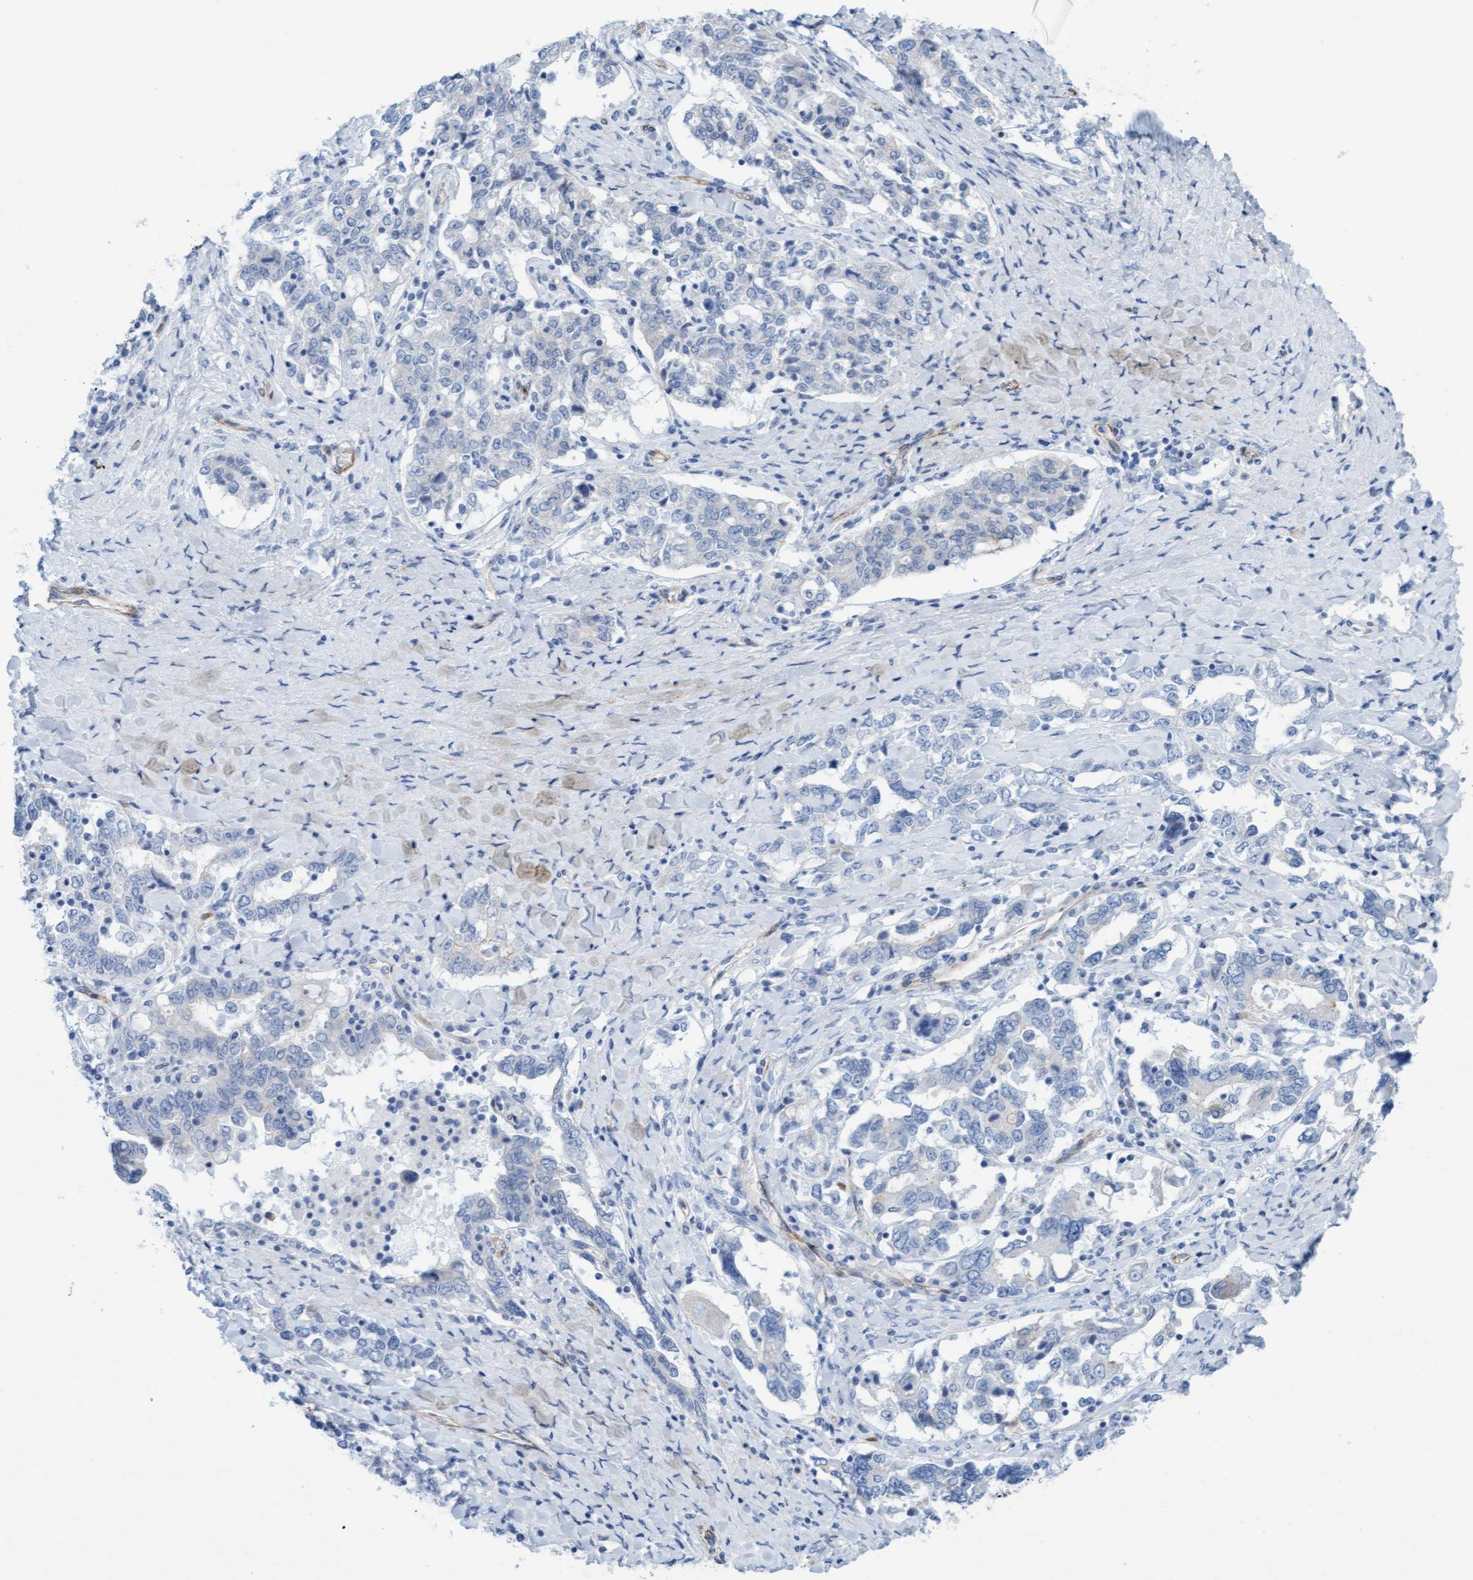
{"staining": {"intensity": "negative", "quantity": "none", "location": "none"}, "tissue": "ovarian cancer", "cell_type": "Tumor cells", "image_type": "cancer", "snomed": [{"axis": "morphology", "description": "Carcinoma, endometroid"}, {"axis": "topography", "description": "Ovary"}], "caption": "Immunohistochemical staining of human ovarian cancer demonstrates no significant positivity in tumor cells.", "gene": "MTFR1", "patient": {"sex": "female", "age": 62}}